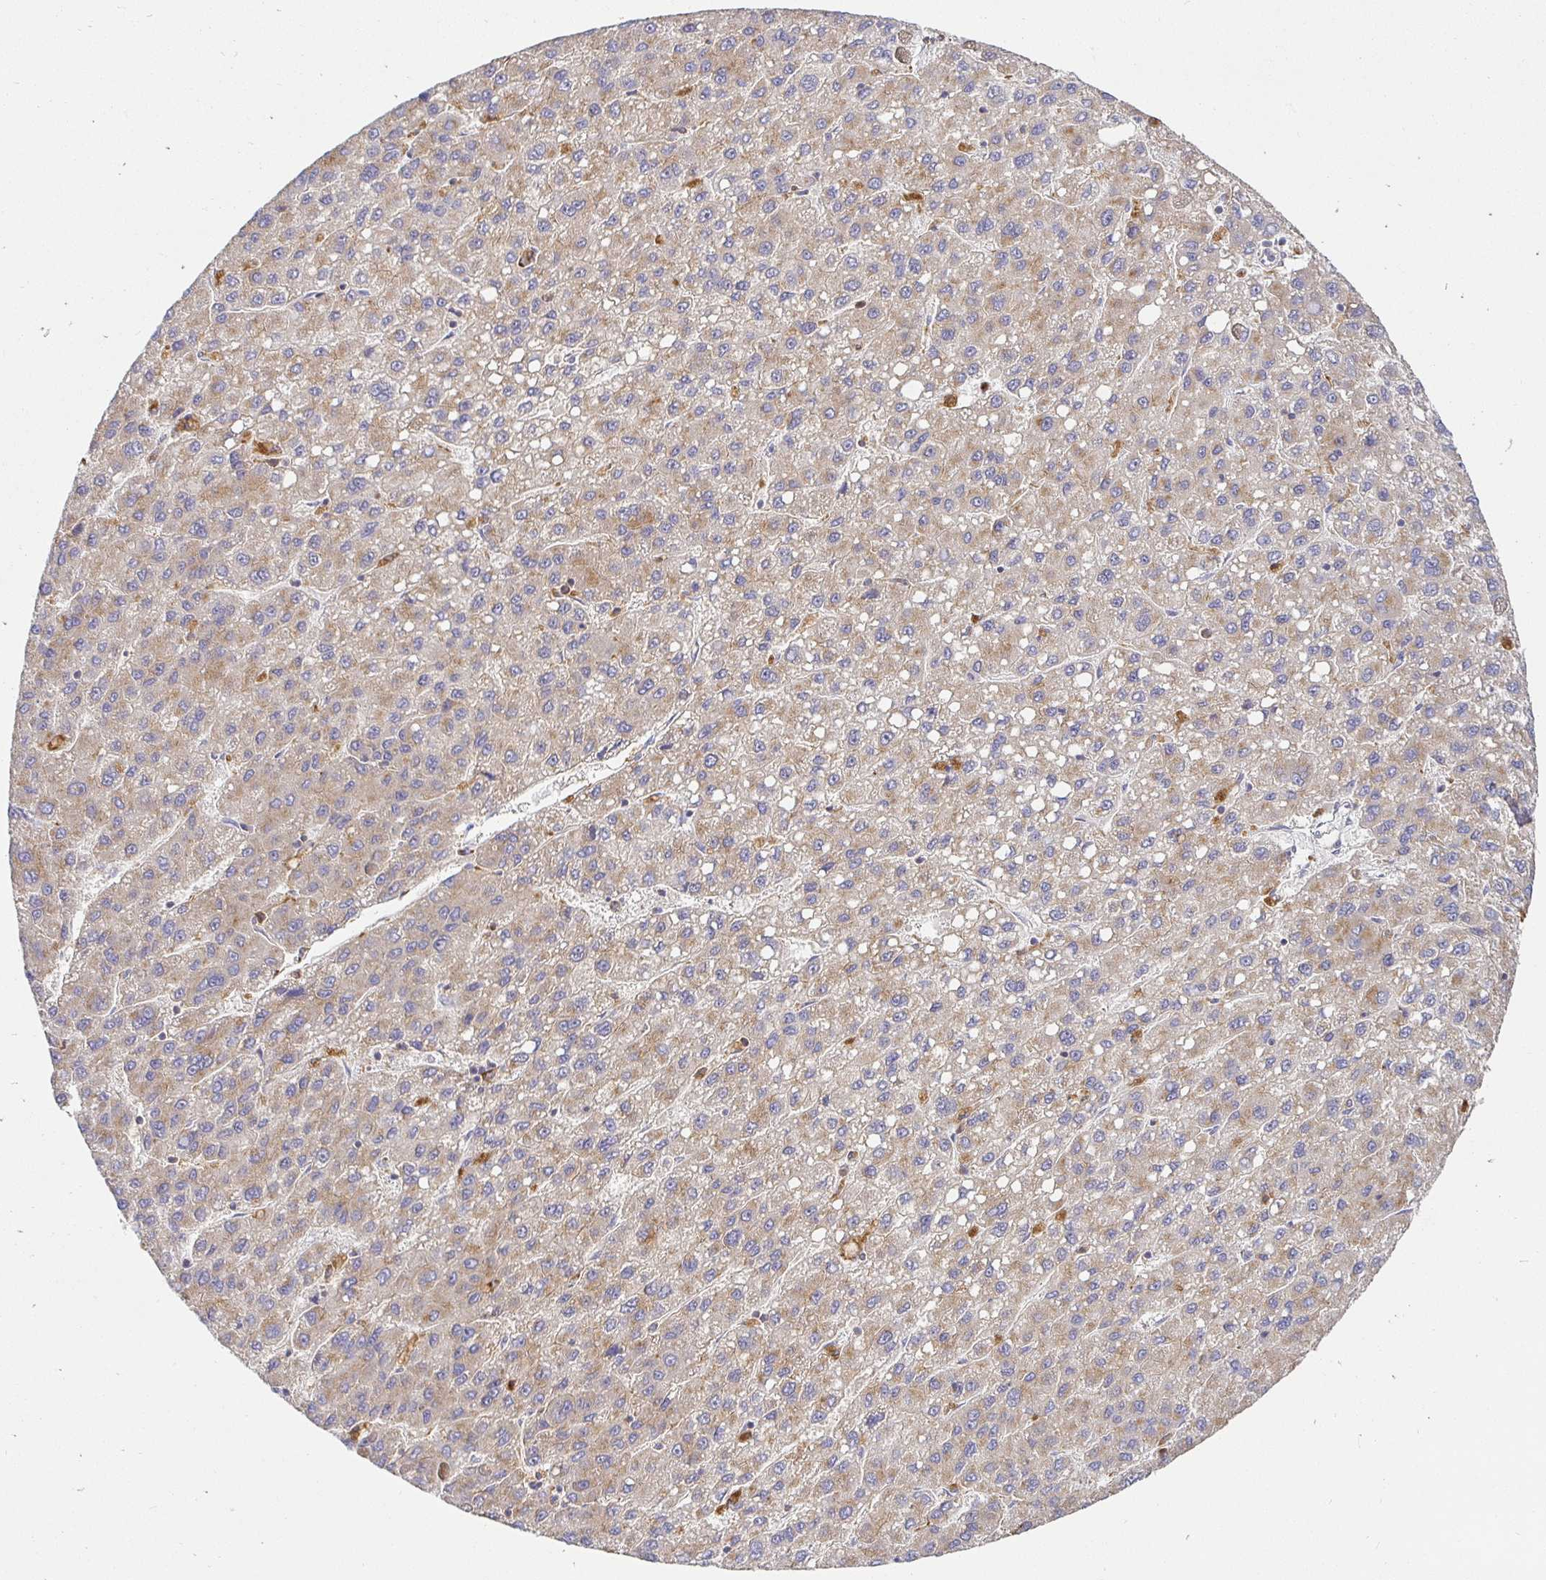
{"staining": {"intensity": "weak", "quantity": ">75%", "location": "cytoplasmic/membranous"}, "tissue": "liver cancer", "cell_type": "Tumor cells", "image_type": "cancer", "snomed": [{"axis": "morphology", "description": "Carcinoma, Hepatocellular, NOS"}, {"axis": "topography", "description": "Liver"}], "caption": "Protein analysis of liver cancer (hepatocellular carcinoma) tissue displays weak cytoplasmic/membranous positivity in approximately >75% of tumor cells.", "gene": "ATP6V1F", "patient": {"sex": "female", "age": 82}}